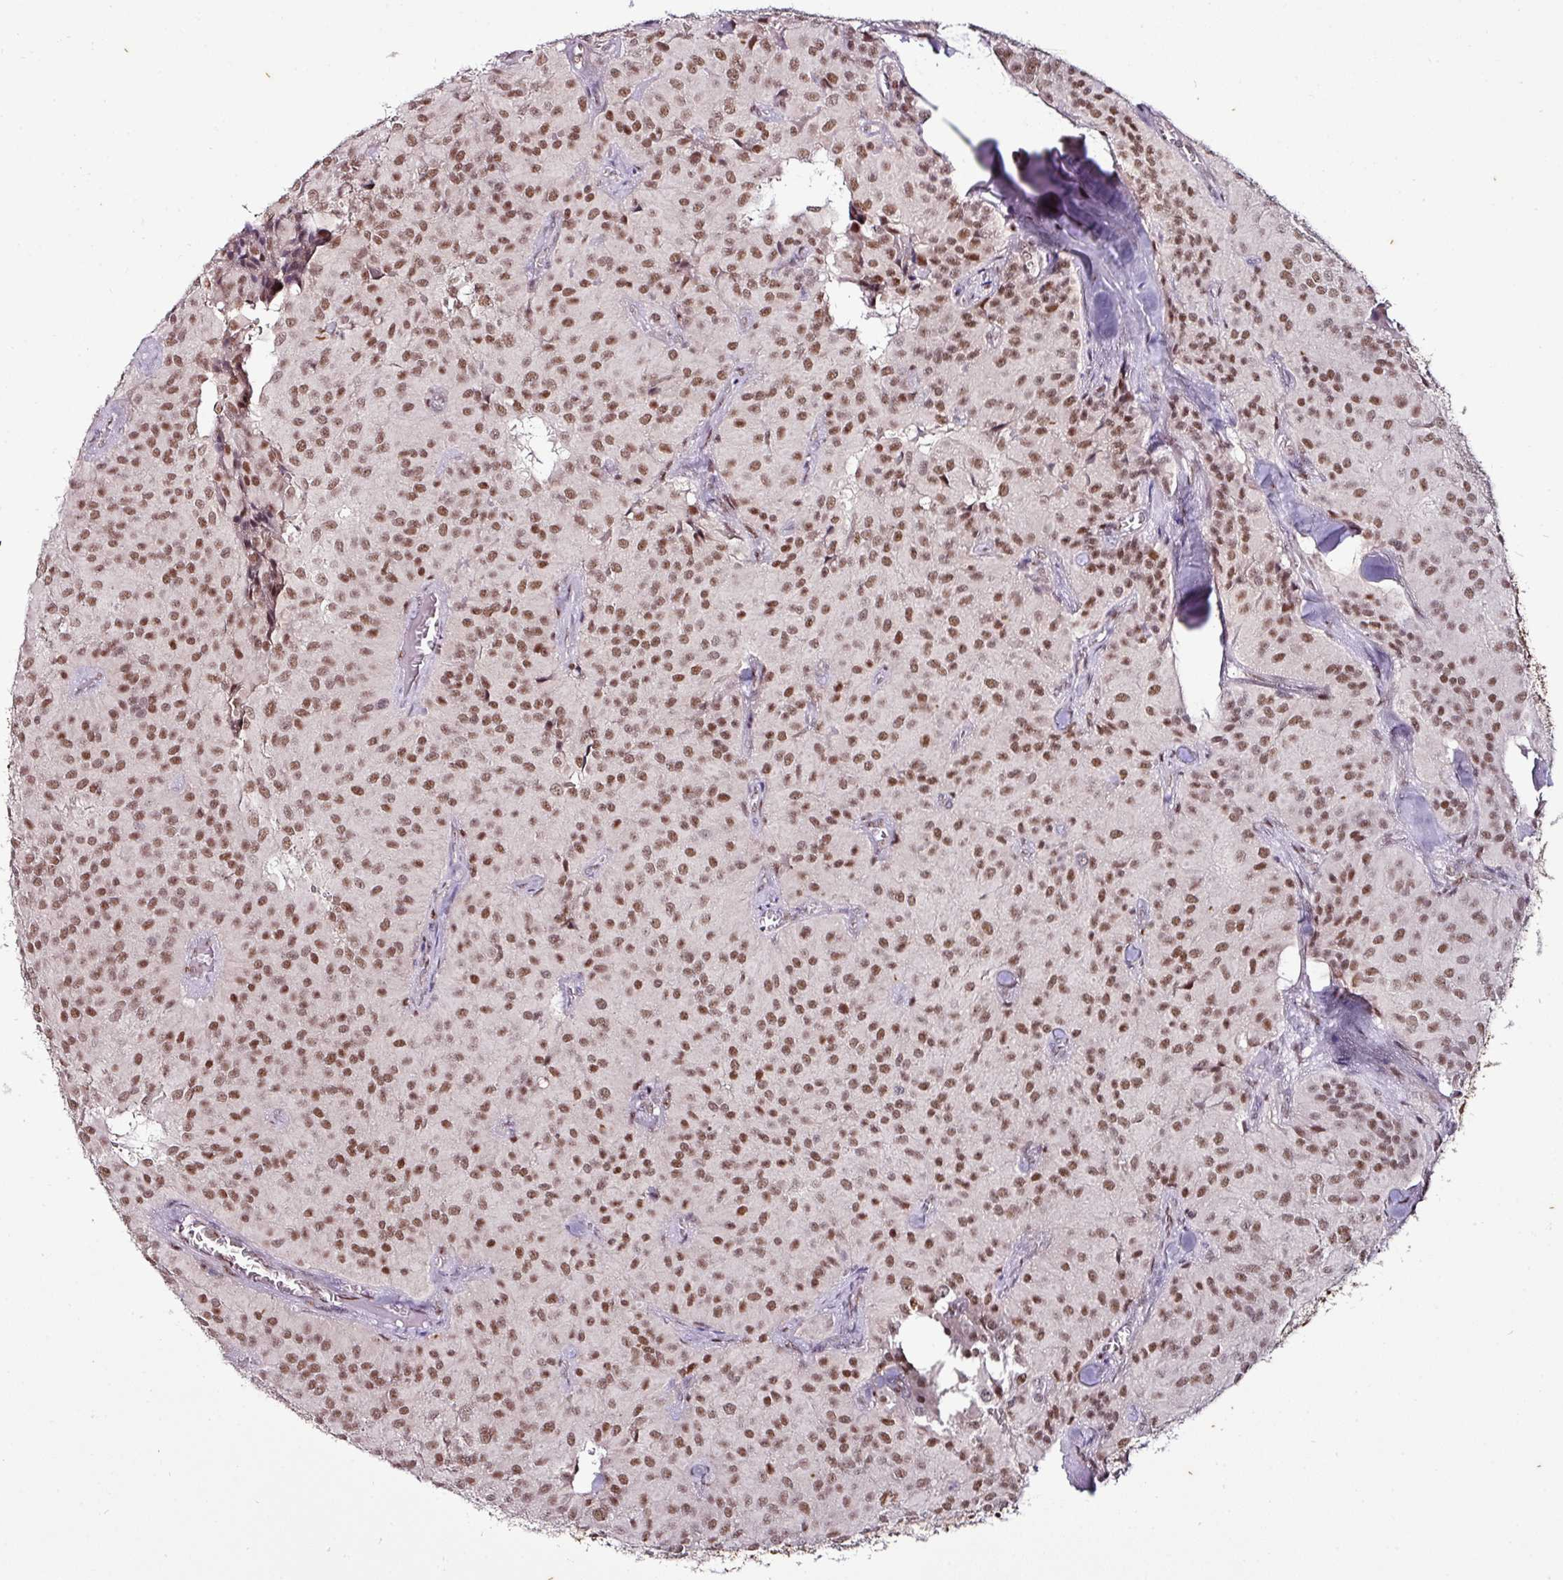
{"staining": {"intensity": "moderate", "quantity": ">75%", "location": "nuclear"}, "tissue": "glioma", "cell_type": "Tumor cells", "image_type": "cancer", "snomed": [{"axis": "morphology", "description": "Glioma, malignant, Low grade"}, {"axis": "topography", "description": "Brain"}], "caption": "Low-grade glioma (malignant) stained for a protein (brown) shows moderate nuclear positive expression in about >75% of tumor cells.", "gene": "KLF16", "patient": {"sex": "male", "age": 42}}